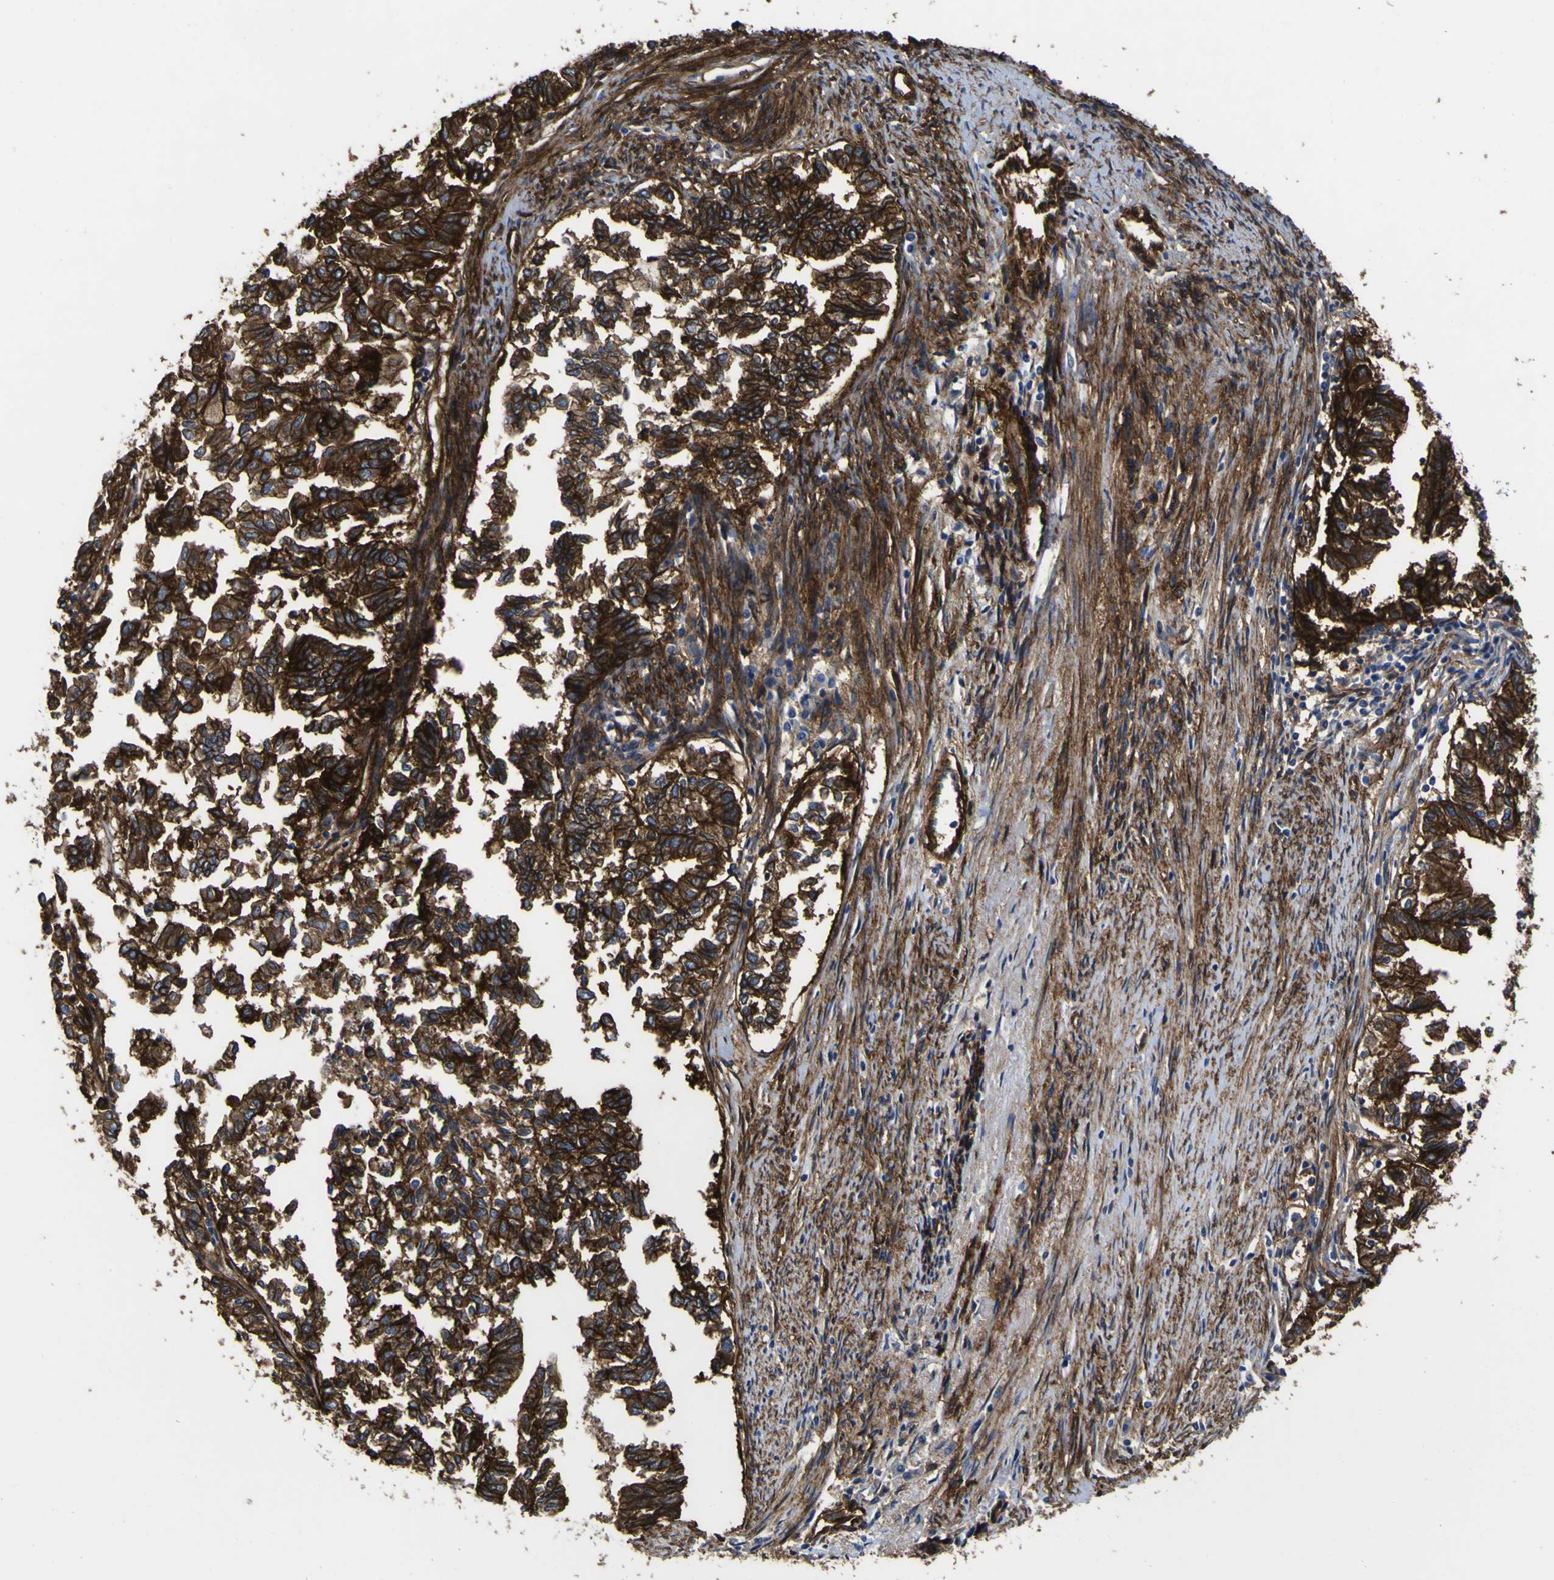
{"staining": {"intensity": "strong", "quantity": ">75%", "location": "cytoplasmic/membranous"}, "tissue": "endometrial cancer", "cell_type": "Tumor cells", "image_type": "cancer", "snomed": [{"axis": "morphology", "description": "Necrosis, NOS"}, {"axis": "morphology", "description": "Adenocarcinoma, NOS"}, {"axis": "topography", "description": "Endometrium"}], "caption": "Brown immunohistochemical staining in endometrial cancer displays strong cytoplasmic/membranous staining in approximately >75% of tumor cells. (IHC, brightfield microscopy, high magnification).", "gene": "CD151", "patient": {"sex": "female", "age": 79}}